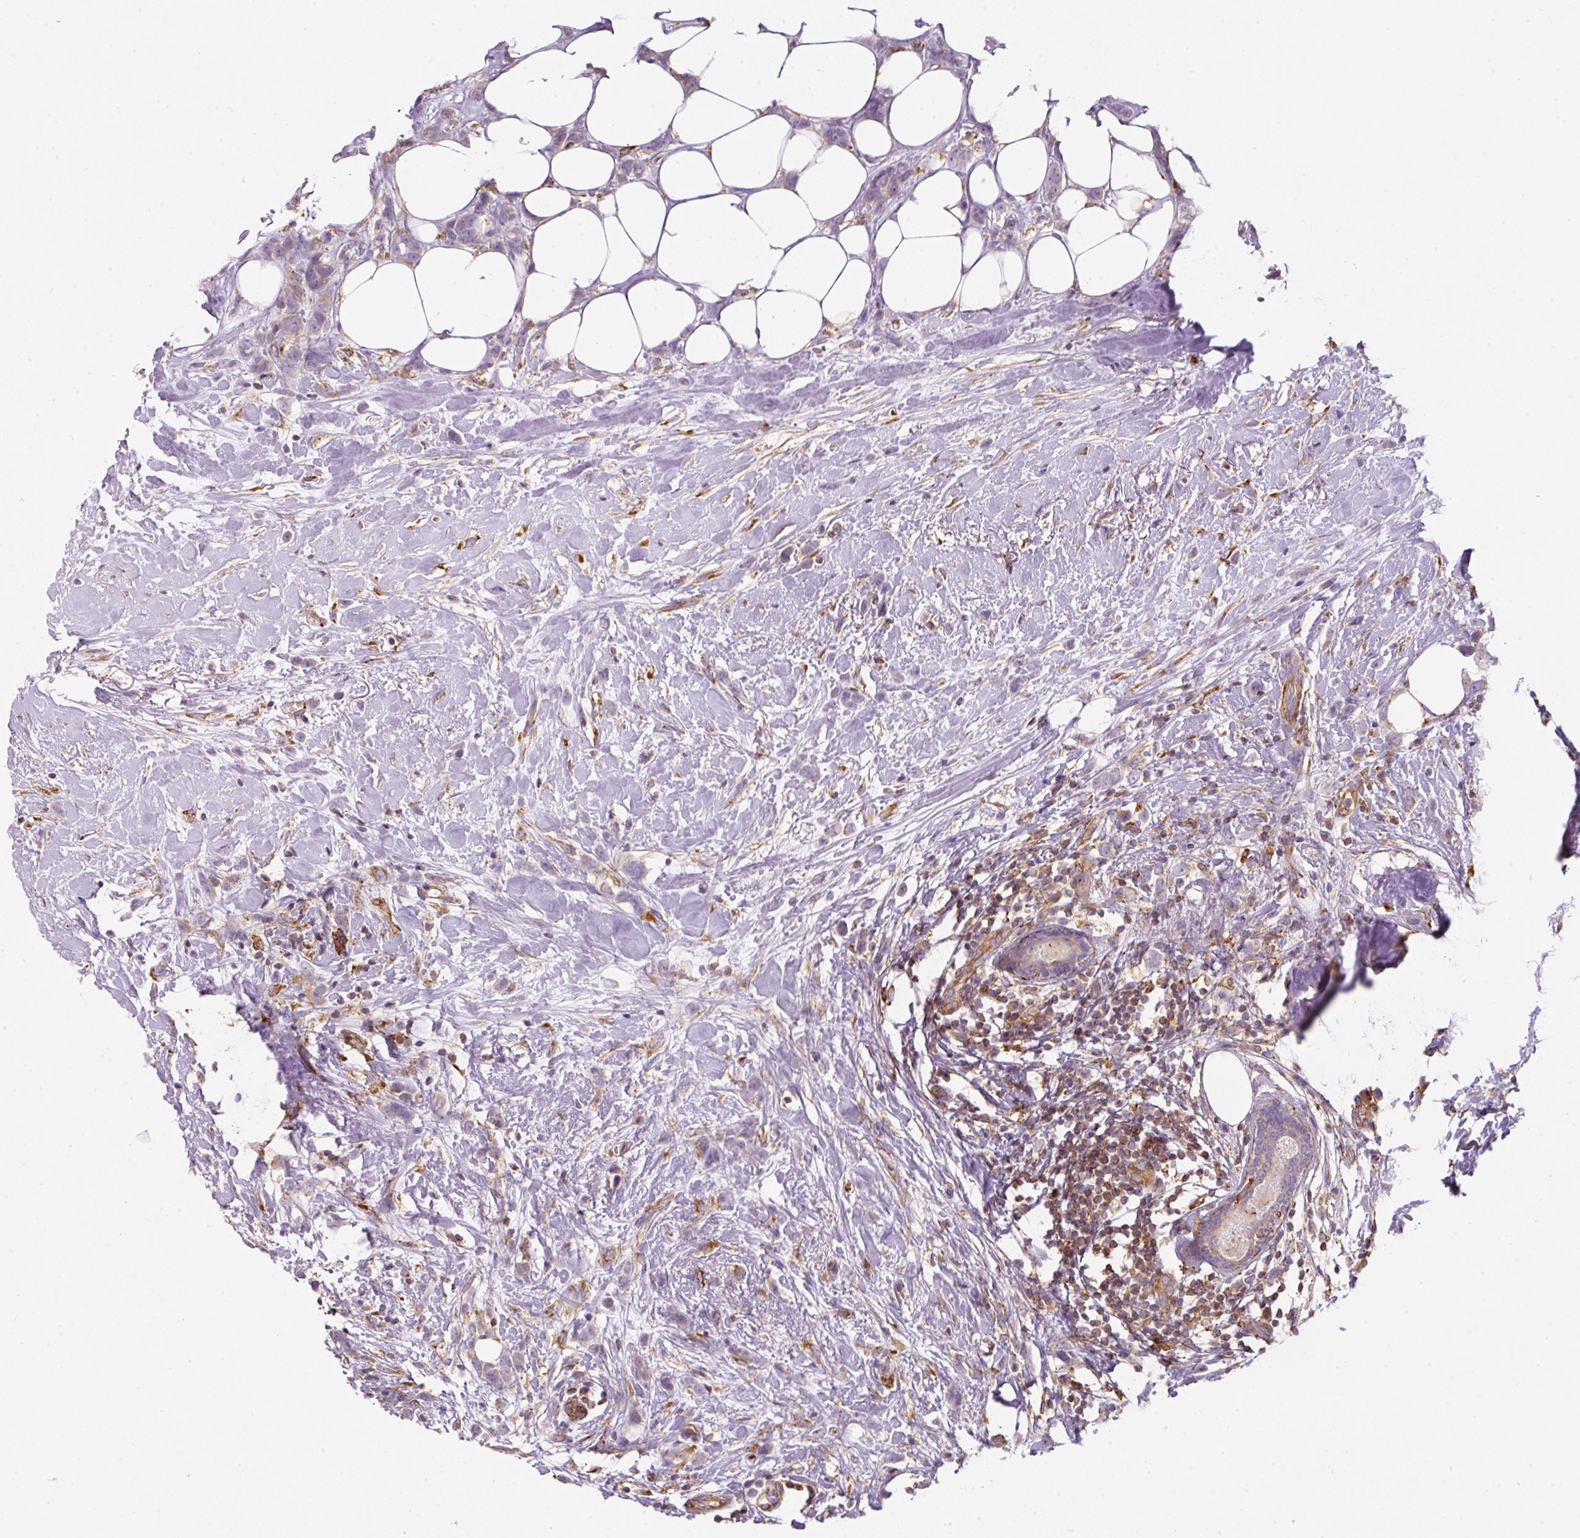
{"staining": {"intensity": "moderate", "quantity": "<25%", "location": "cytoplasmic/membranous"}, "tissue": "breast cancer", "cell_type": "Tumor cells", "image_type": "cancer", "snomed": [{"axis": "morphology", "description": "Duct carcinoma"}, {"axis": "topography", "description": "Breast"}], "caption": "Breast cancer stained with a protein marker demonstrates moderate staining in tumor cells.", "gene": "ERAP2", "patient": {"sex": "female", "age": 80}}